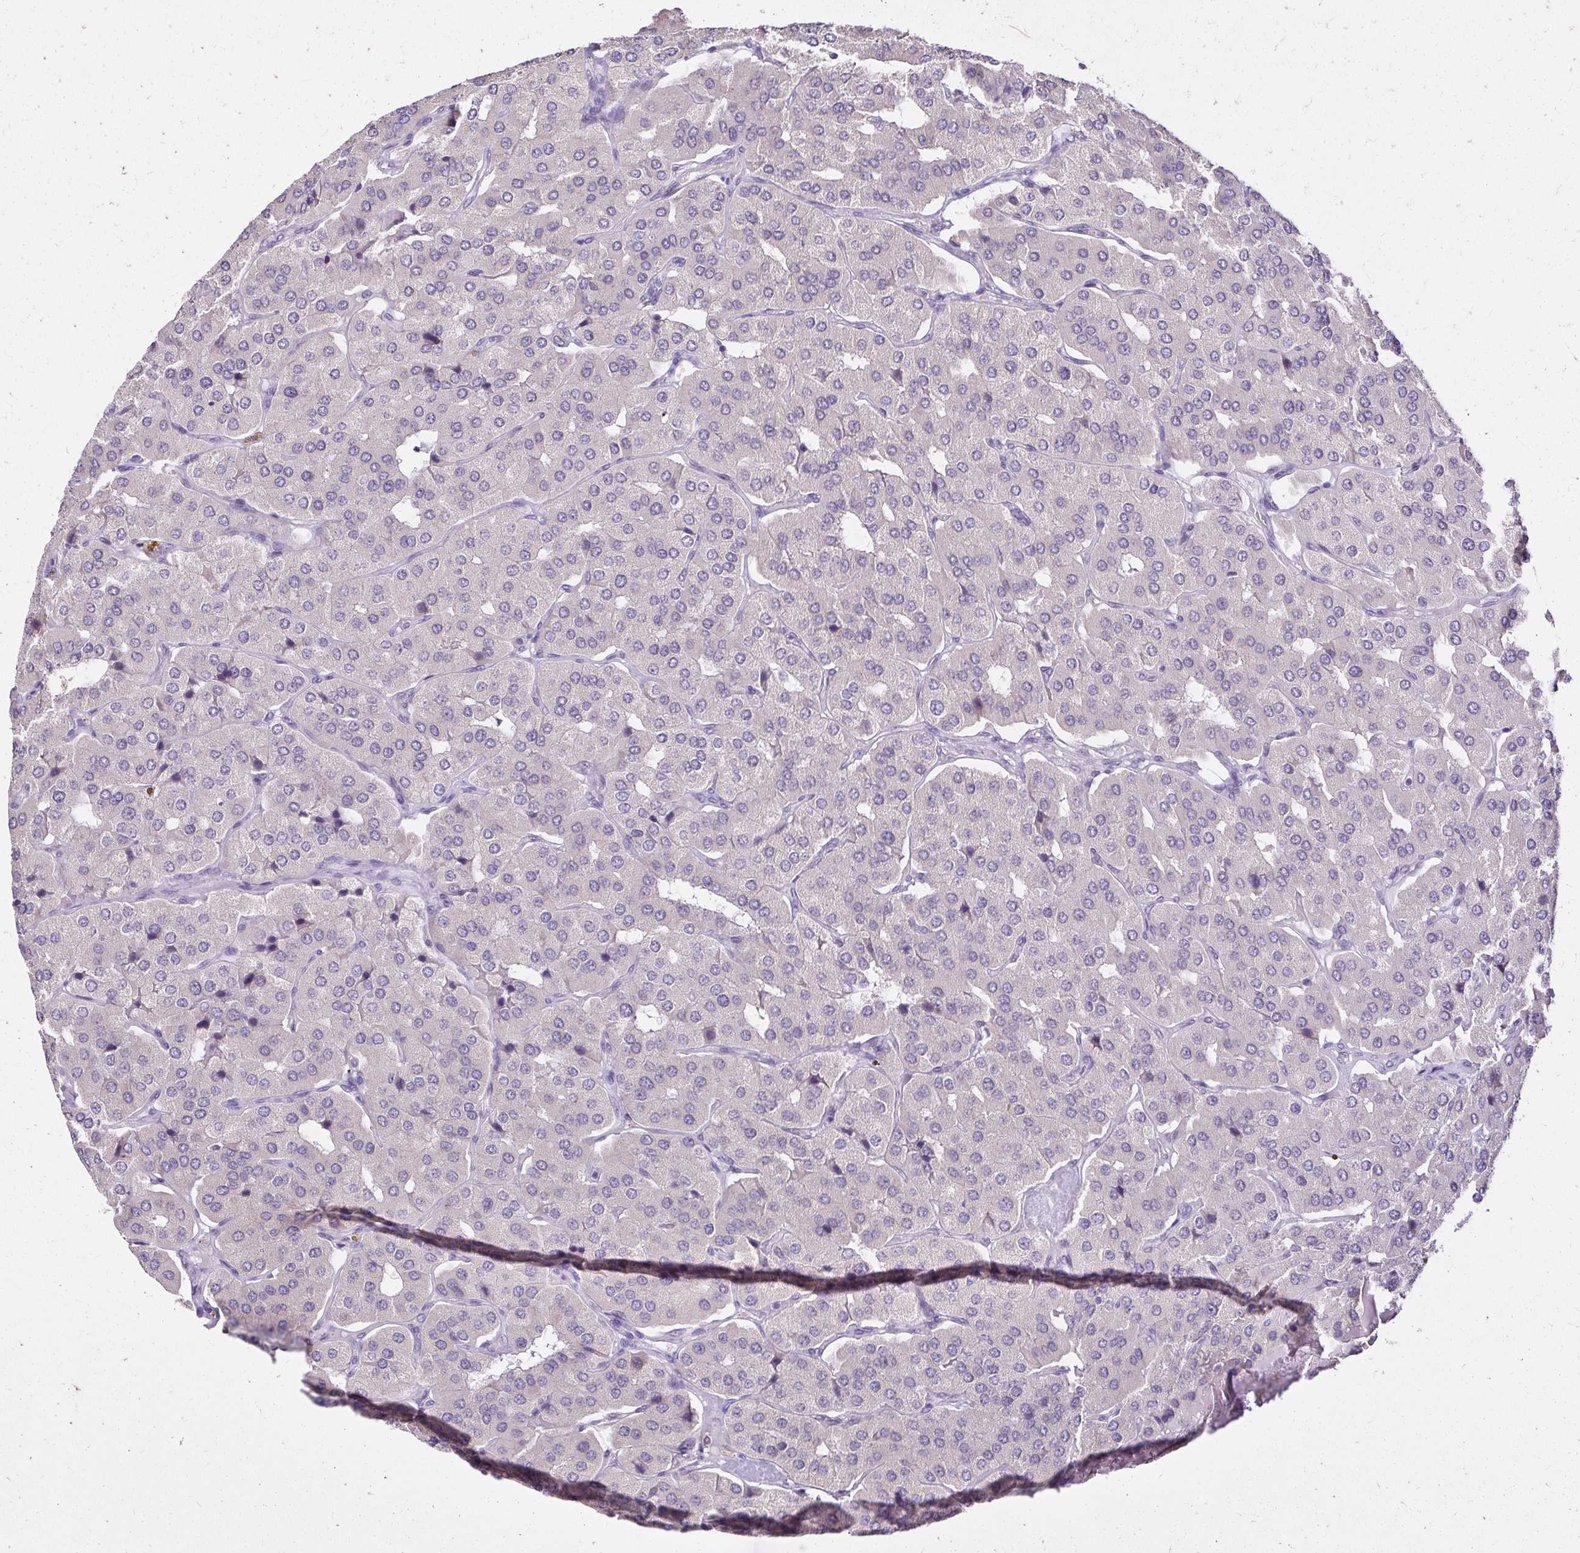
{"staining": {"intensity": "negative", "quantity": "none", "location": "none"}, "tissue": "parathyroid gland", "cell_type": "Glandular cells", "image_type": "normal", "snomed": [{"axis": "morphology", "description": "Normal tissue, NOS"}, {"axis": "morphology", "description": "Adenoma, NOS"}, {"axis": "topography", "description": "Parathyroid gland"}], "caption": "Immunohistochemistry (IHC) micrograph of normal human parathyroid gland stained for a protein (brown), which shows no positivity in glandular cells. (DAB (3,3'-diaminobenzidine) immunohistochemistry with hematoxylin counter stain).", "gene": "KIAA1210", "patient": {"sex": "female", "age": 86}}